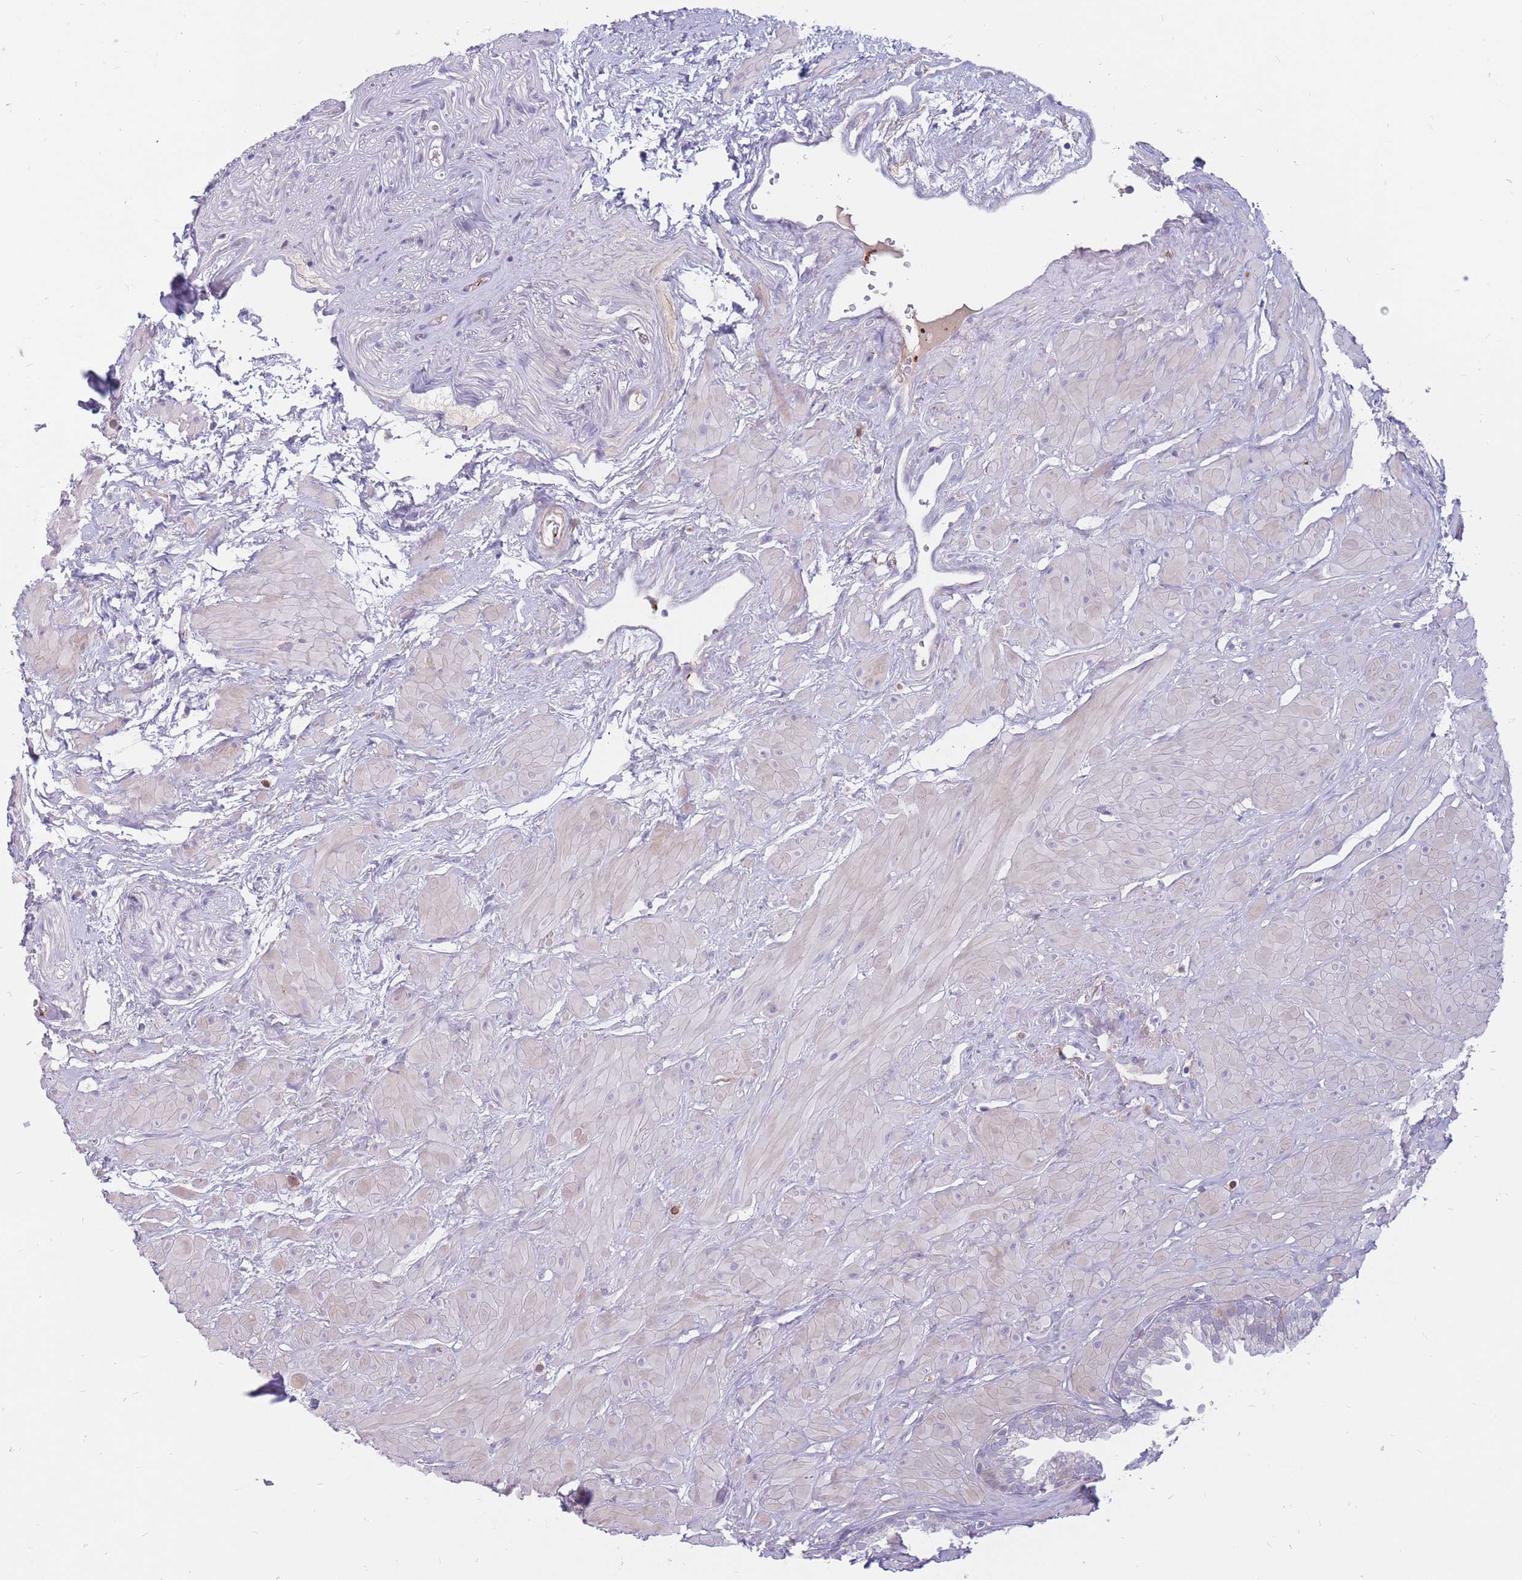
{"staining": {"intensity": "negative", "quantity": "none", "location": "none"}, "tissue": "prostate", "cell_type": "Glandular cells", "image_type": "normal", "snomed": [{"axis": "morphology", "description": "Normal tissue, NOS"}, {"axis": "topography", "description": "Prostate"}, {"axis": "topography", "description": "Peripheral nerve tissue"}], "caption": "Human prostate stained for a protein using immunohistochemistry exhibits no staining in glandular cells.", "gene": "PTGDR", "patient": {"sex": "male", "age": 55}}